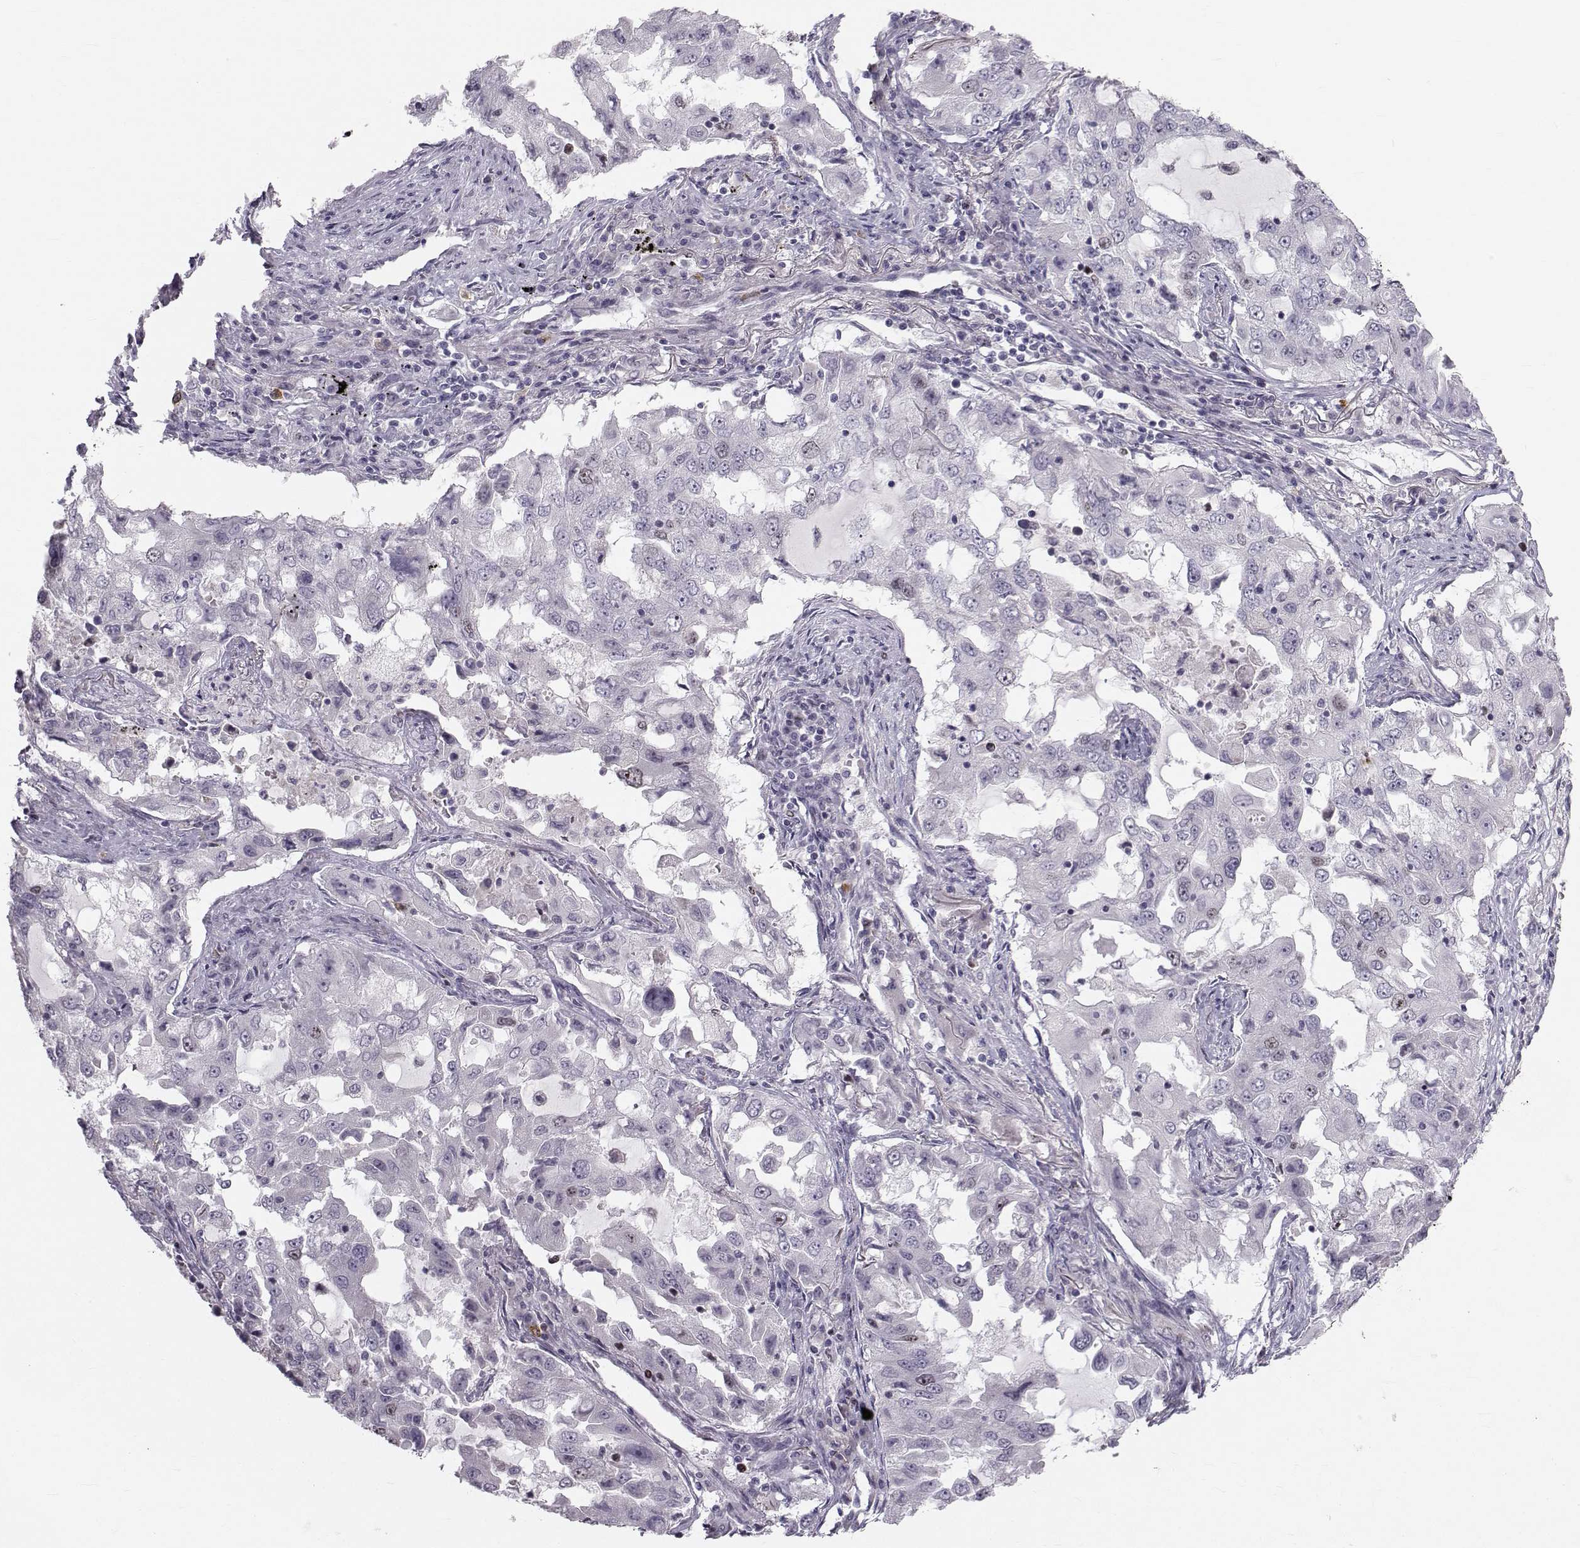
{"staining": {"intensity": "negative", "quantity": "none", "location": "none"}, "tissue": "lung cancer", "cell_type": "Tumor cells", "image_type": "cancer", "snomed": [{"axis": "morphology", "description": "Adenocarcinoma, NOS"}, {"axis": "topography", "description": "Lung"}], "caption": "Tumor cells show no significant protein staining in lung cancer.", "gene": "LRP8", "patient": {"sex": "female", "age": 61}}